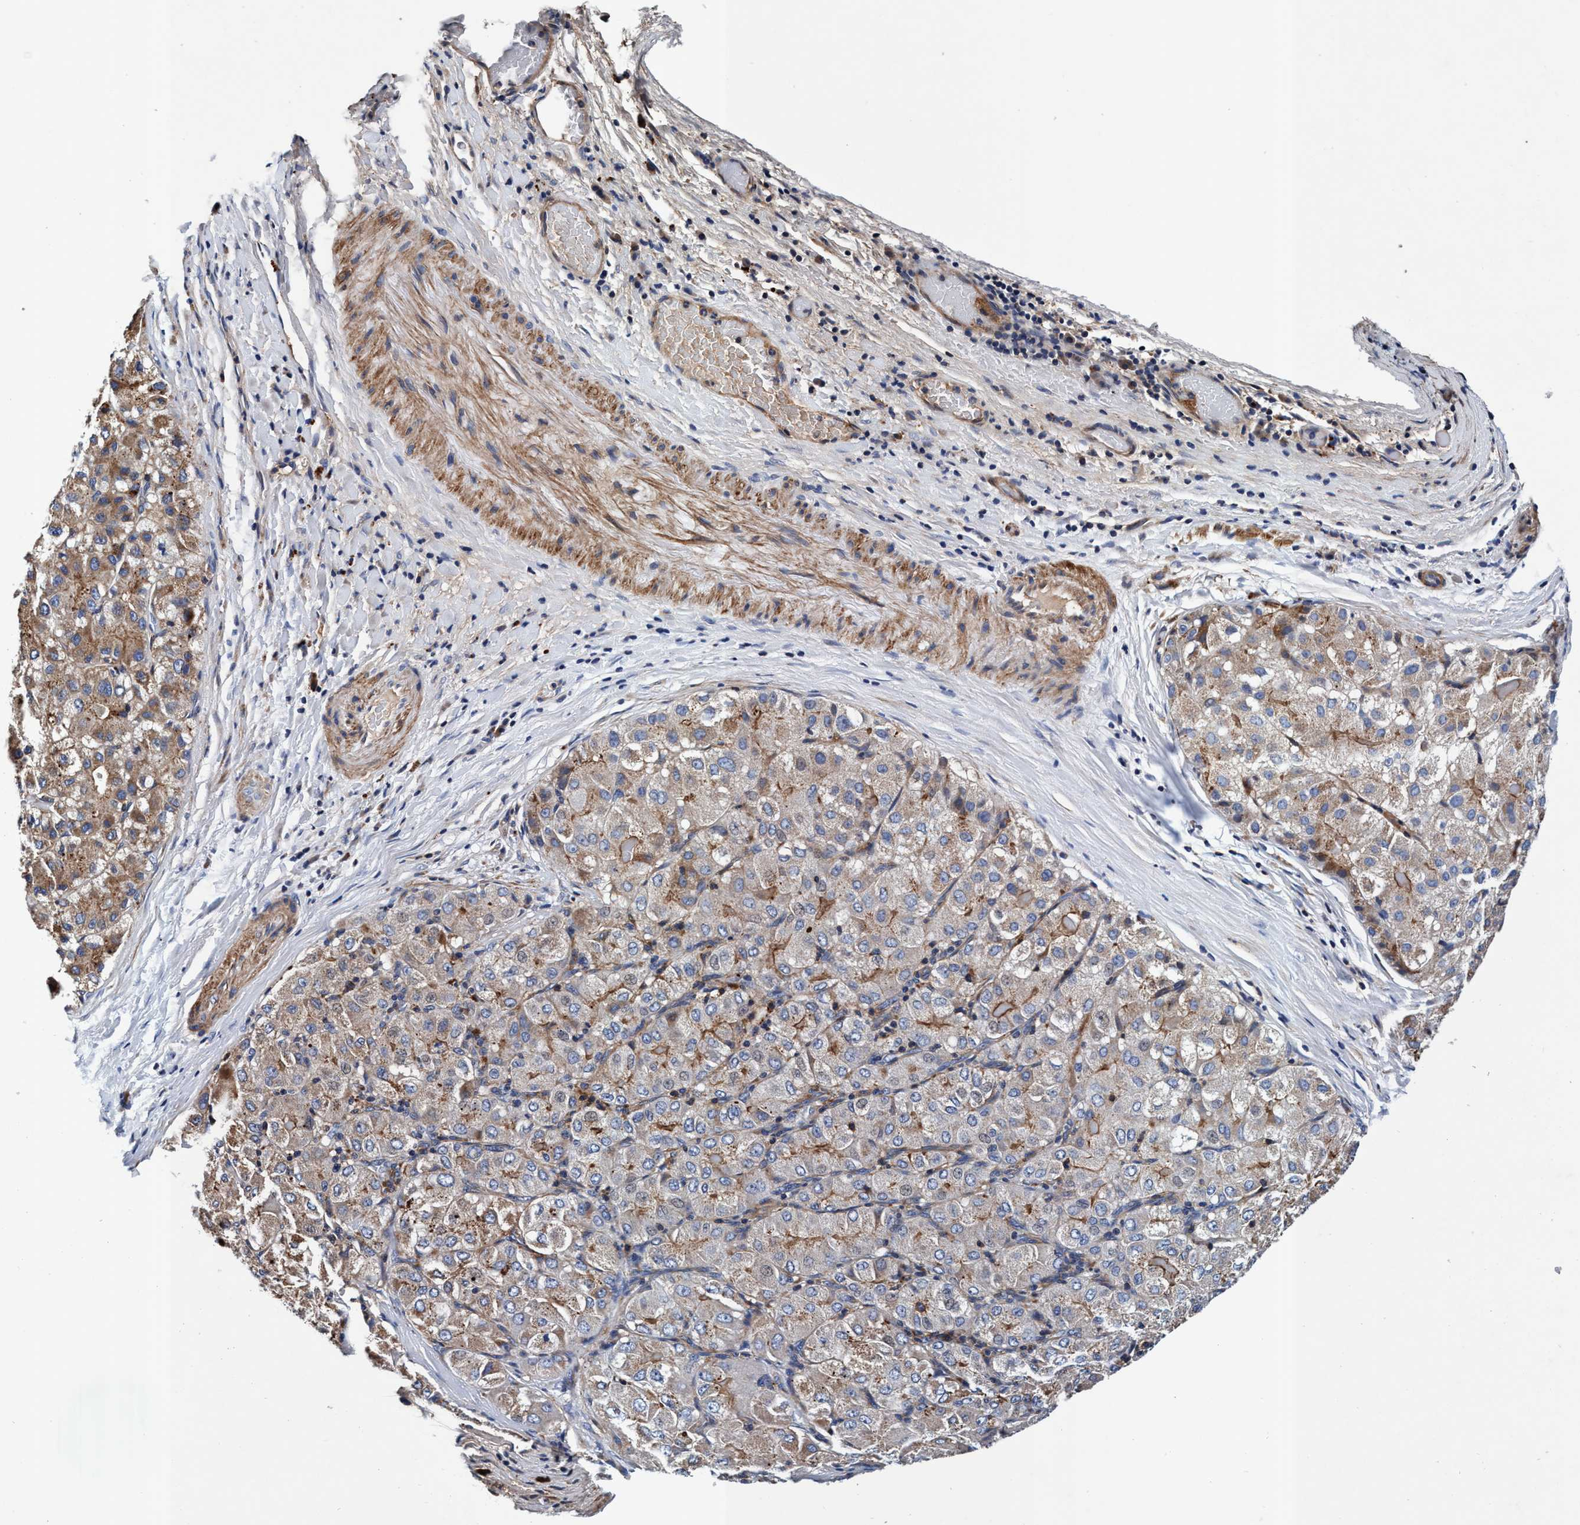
{"staining": {"intensity": "moderate", "quantity": ">75%", "location": "cytoplasmic/membranous"}, "tissue": "liver cancer", "cell_type": "Tumor cells", "image_type": "cancer", "snomed": [{"axis": "morphology", "description": "Carcinoma, Hepatocellular, NOS"}, {"axis": "topography", "description": "Liver"}], "caption": "Immunohistochemical staining of human hepatocellular carcinoma (liver) reveals medium levels of moderate cytoplasmic/membranous expression in approximately >75% of tumor cells. Using DAB (3,3'-diaminobenzidine) (brown) and hematoxylin (blue) stains, captured at high magnification using brightfield microscopy.", "gene": "RNF208", "patient": {"sex": "male", "age": 80}}